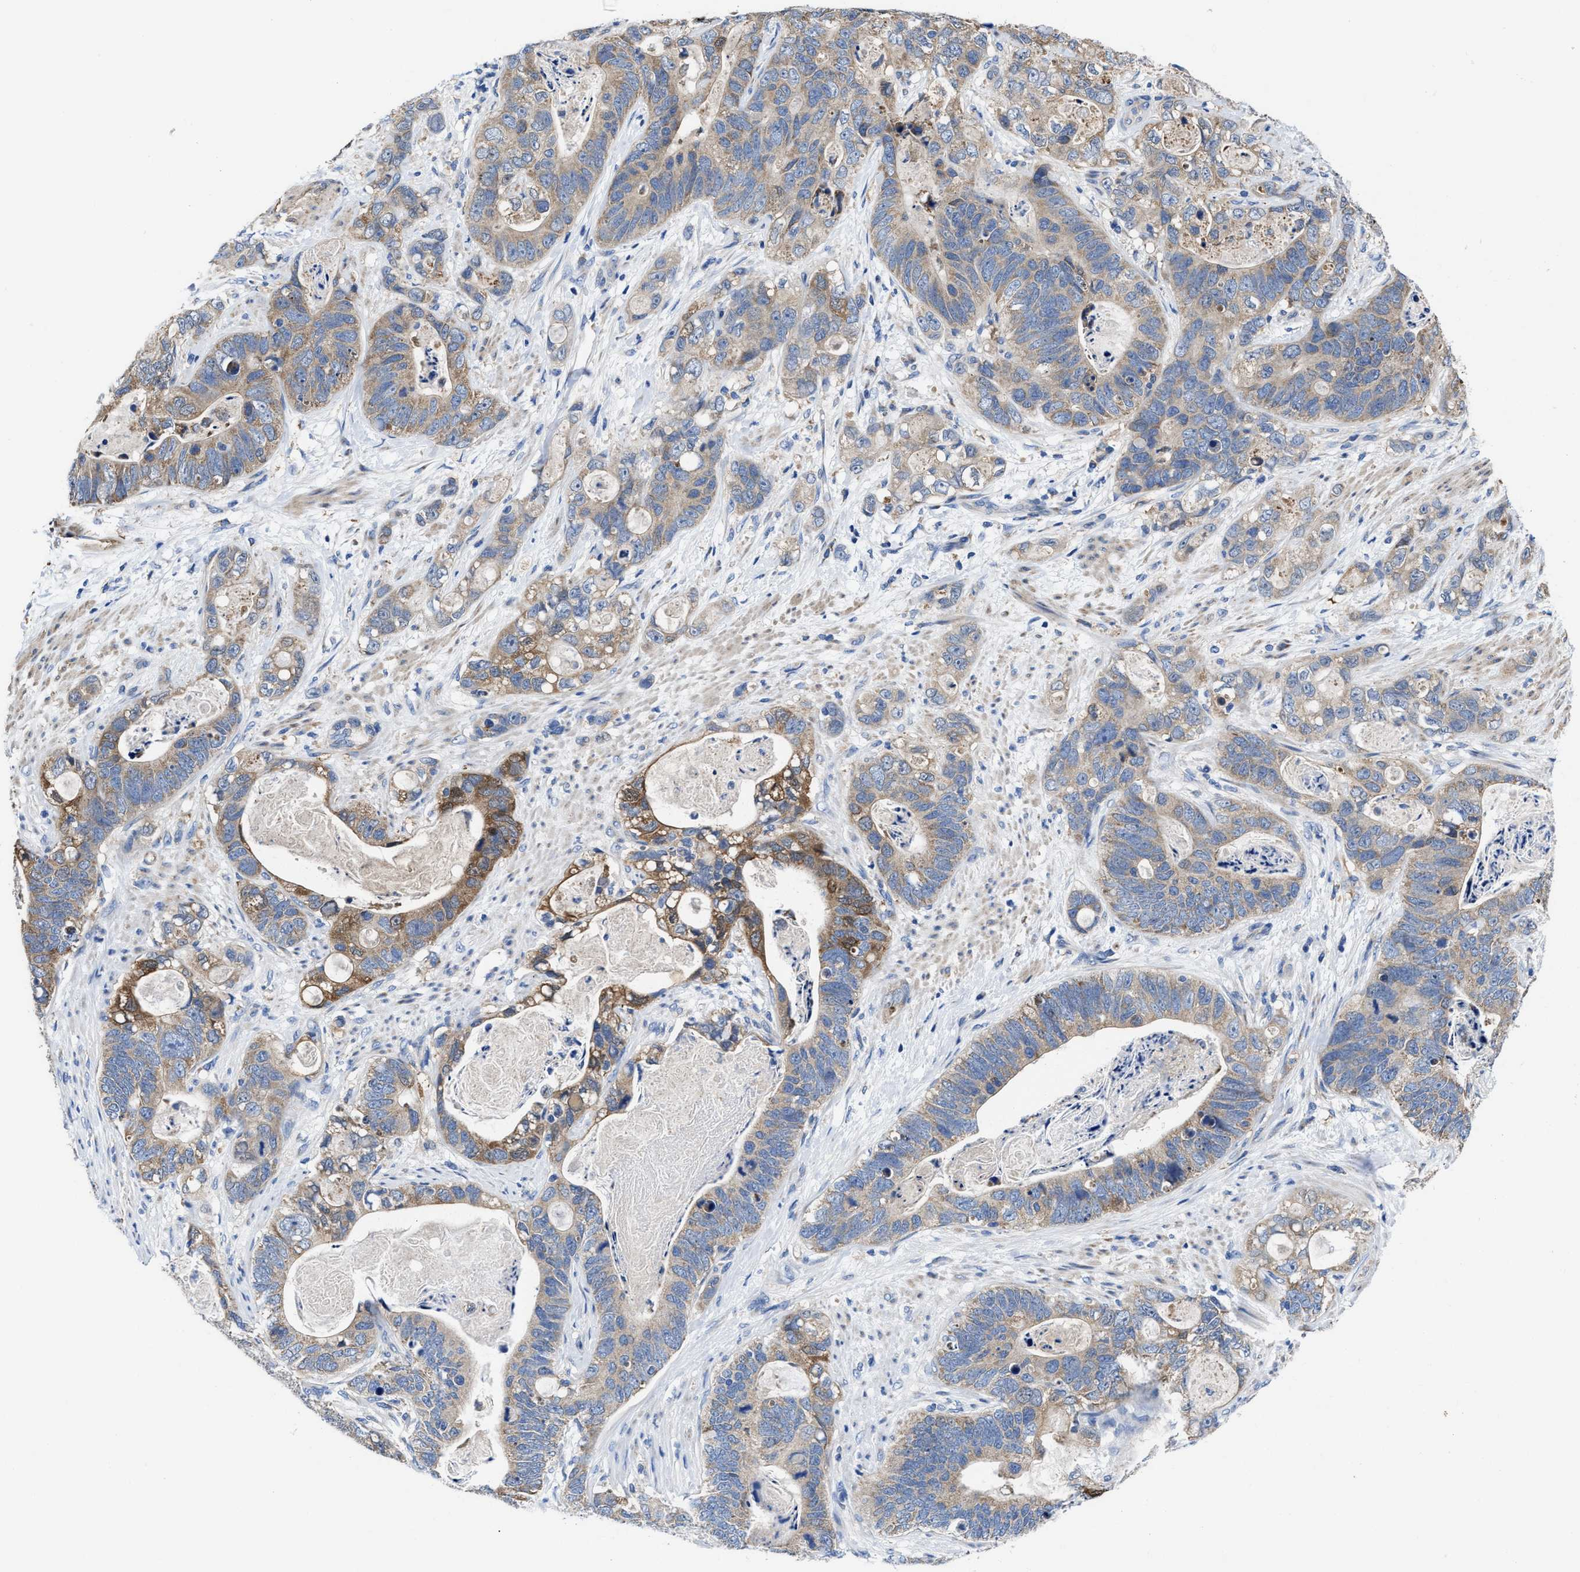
{"staining": {"intensity": "moderate", "quantity": "25%-75%", "location": "cytoplasmic/membranous"}, "tissue": "stomach cancer", "cell_type": "Tumor cells", "image_type": "cancer", "snomed": [{"axis": "morphology", "description": "Normal tissue, NOS"}, {"axis": "morphology", "description": "Adenocarcinoma, NOS"}, {"axis": "topography", "description": "Stomach"}], "caption": "Brown immunohistochemical staining in human adenocarcinoma (stomach) exhibits moderate cytoplasmic/membranous expression in about 25%-75% of tumor cells.", "gene": "TMEM30A", "patient": {"sex": "female", "age": 89}}